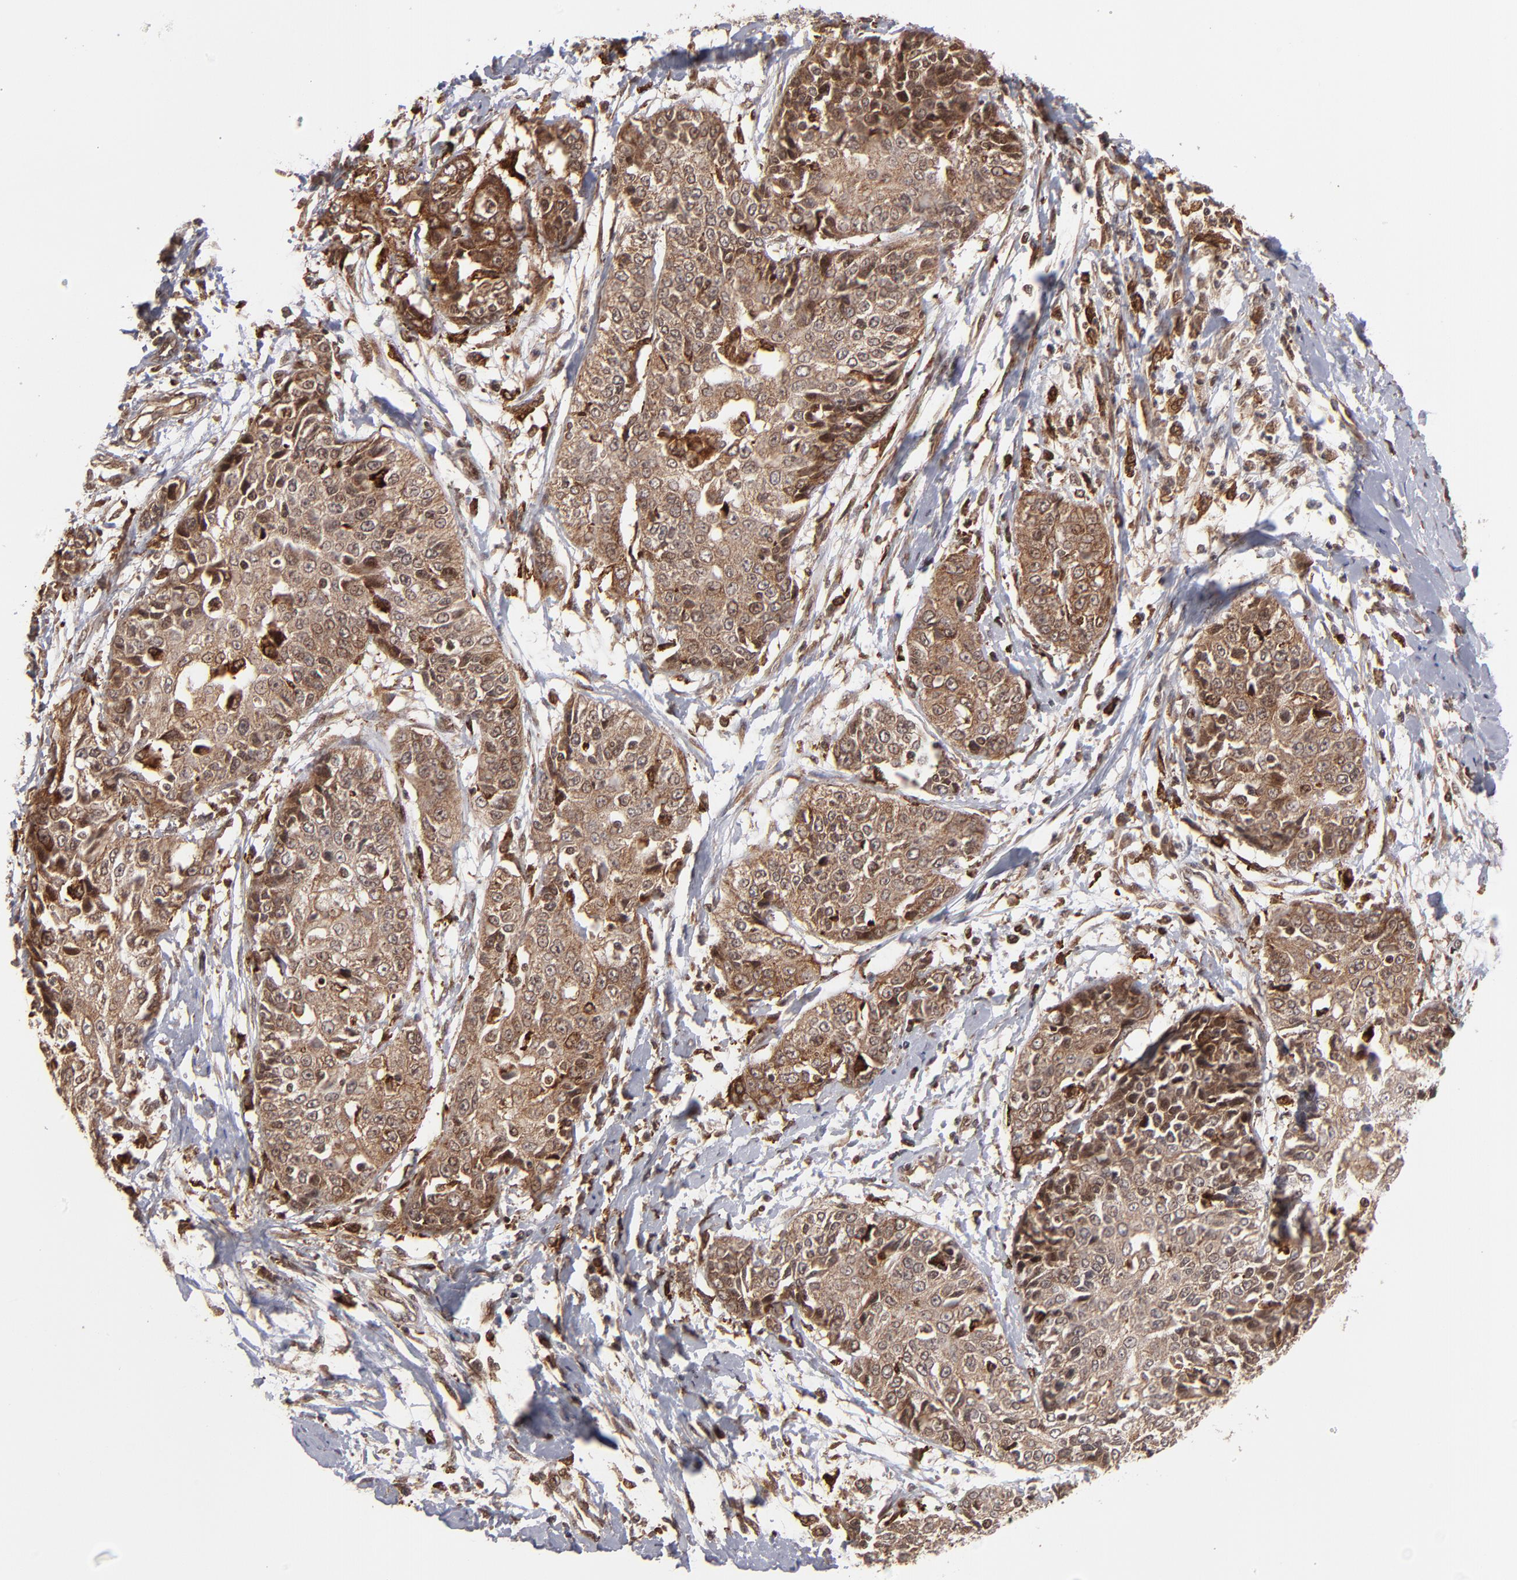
{"staining": {"intensity": "strong", "quantity": ">75%", "location": "cytoplasmic/membranous,nuclear"}, "tissue": "cervical cancer", "cell_type": "Tumor cells", "image_type": "cancer", "snomed": [{"axis": "morphology", "description": "Squamous cell carcinoma, NOS"}, {"axis": "topography", "description": "Cervix"}], "caption": "Cervical cancer (squamous cell carcinoma) stained with a brown dye demonstrates strong cytoplasmic/membranous and nuclear positive expression in approximately >75% of tumor cells.", "gene": "RGS6", "patient": {"sex": "female", "age": 64}}